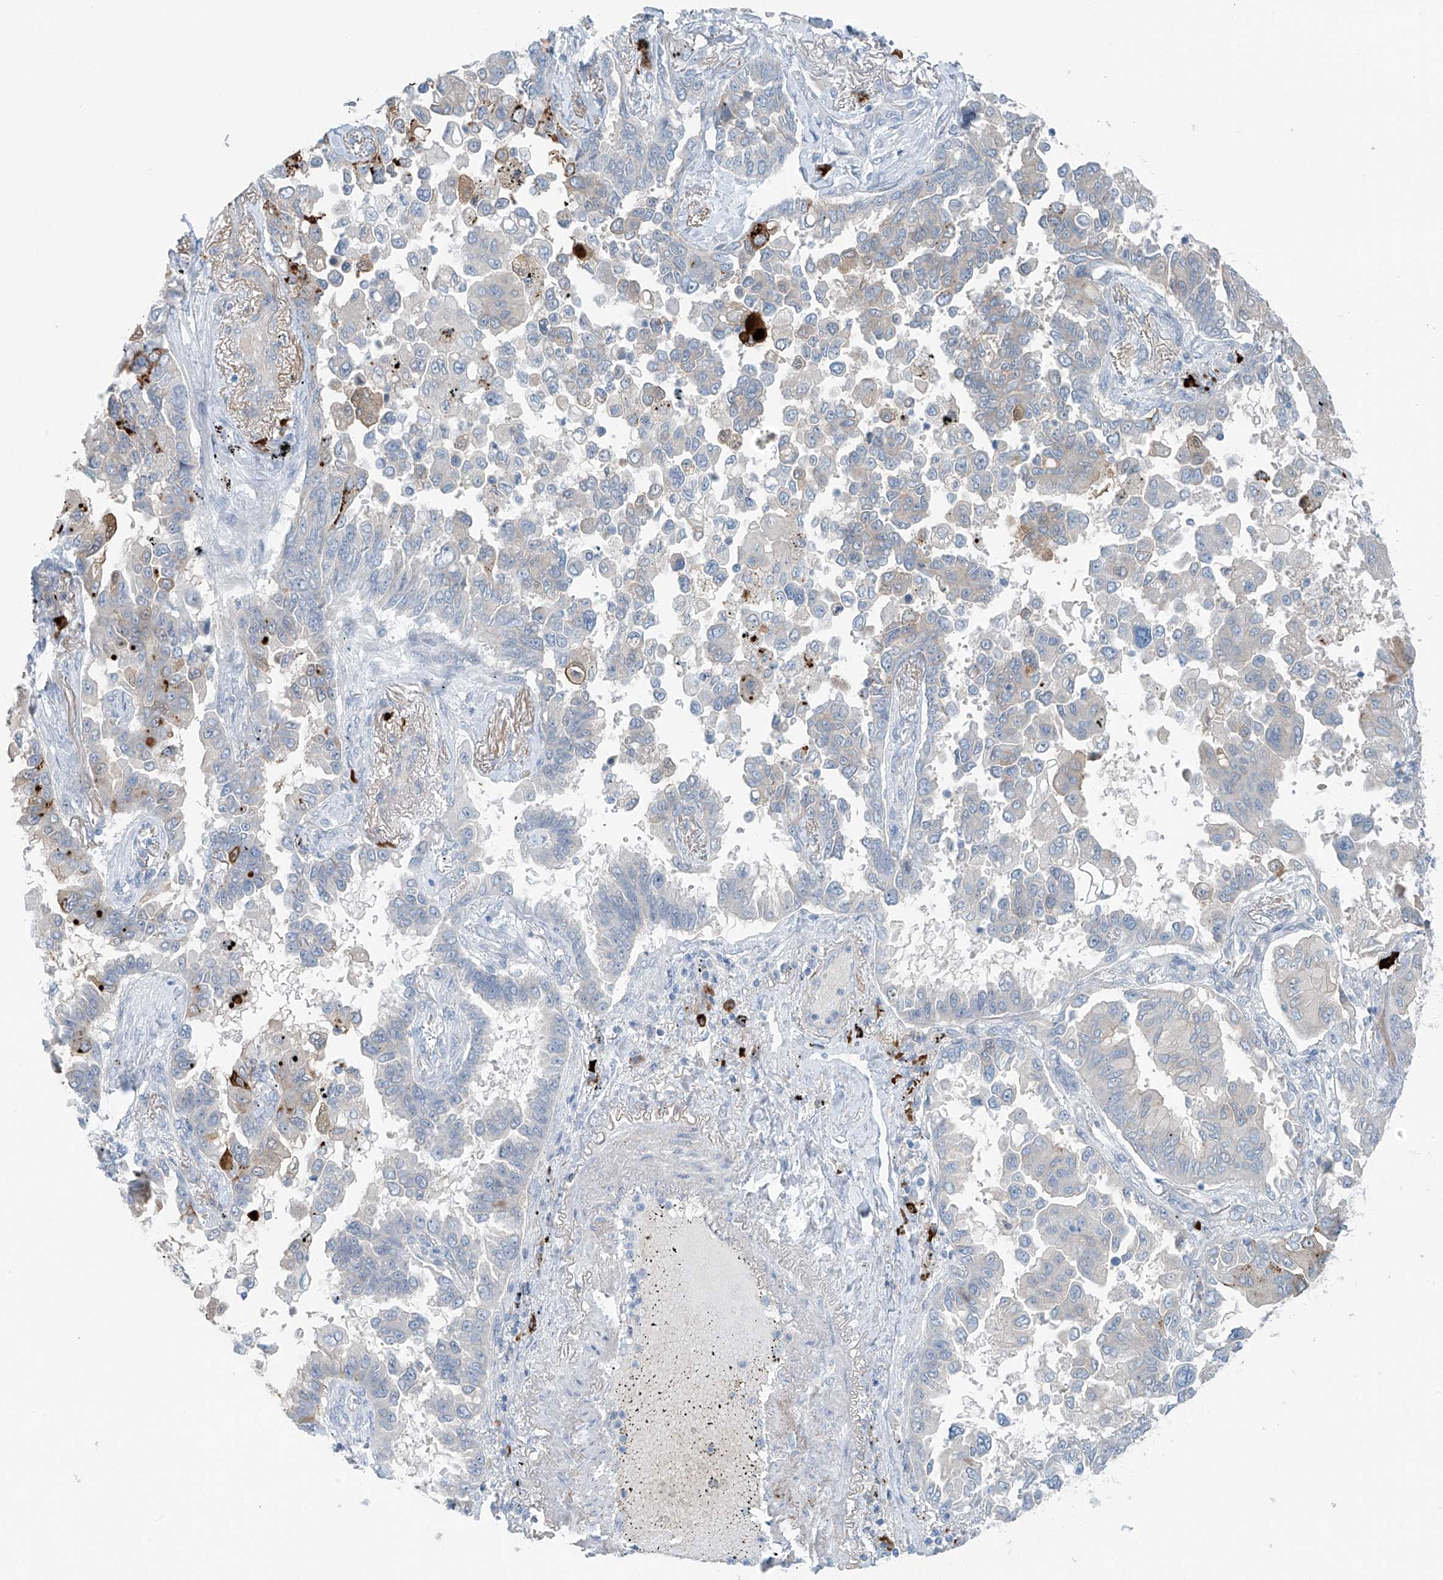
{"staining": {"intensity": "moderate", "quantity": "<25%", "location": "cytoplasmic/membranous"}, "tissue": "lung cancer", "cell_type": "Tumor cells", "image_type": "cancer", "snomed": [{"axis": "morphology", "description": "Adenocarcinoma, NOS"}, {"axis": "topography", "description": "Lung"}], "caption": "Immunohistochemistry (IHC) photomicrograph of neoplastic tissue: human adenocarcinoma (lung) stained using IHC shows low levels of moderate protein expression localized specifically in the cytoplasmic/membranous of tumor cells, appearing as a cytoplasmic/membranous brown color.", "gene": "ZNF793", "patient": {"sex": "female", "age": 67}}